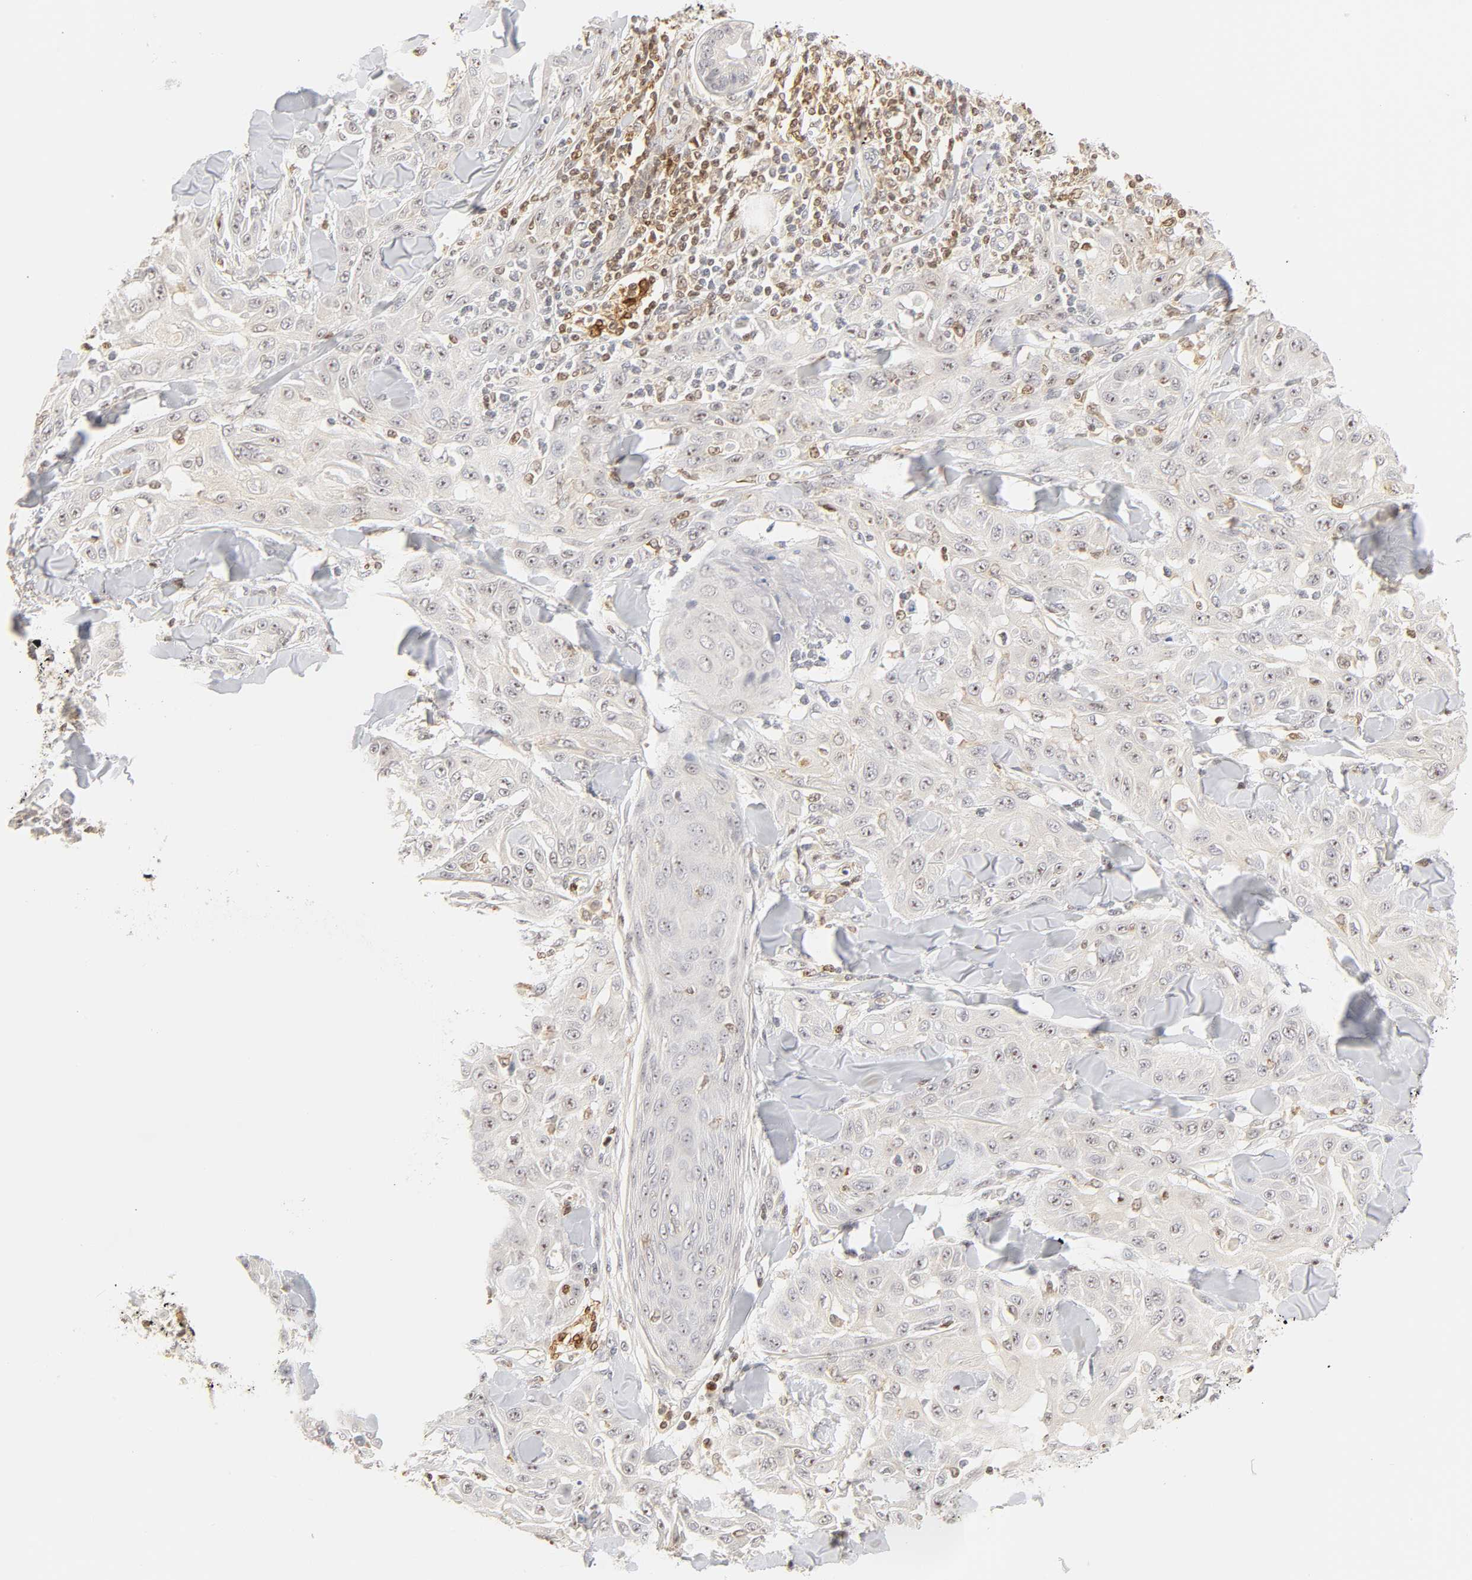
{"staining": {"intensity": "weak", "quantity": "<25%", "location": "nuclear"}, "tissue": "skin cancer", "cell_type": "Tumor cells", "image_type": "cancer", "snomed": [{"axis": "morphology", "description": "Squamous cell carcinoma, NOS"}, {"axis": "topography", "description": "Skin"}], "caption": "A histopathology image of human skin cancer is negative for staining in tumor cells.", "gene": "KIF2A", "patient": {"sex": "male", "age": 24}}